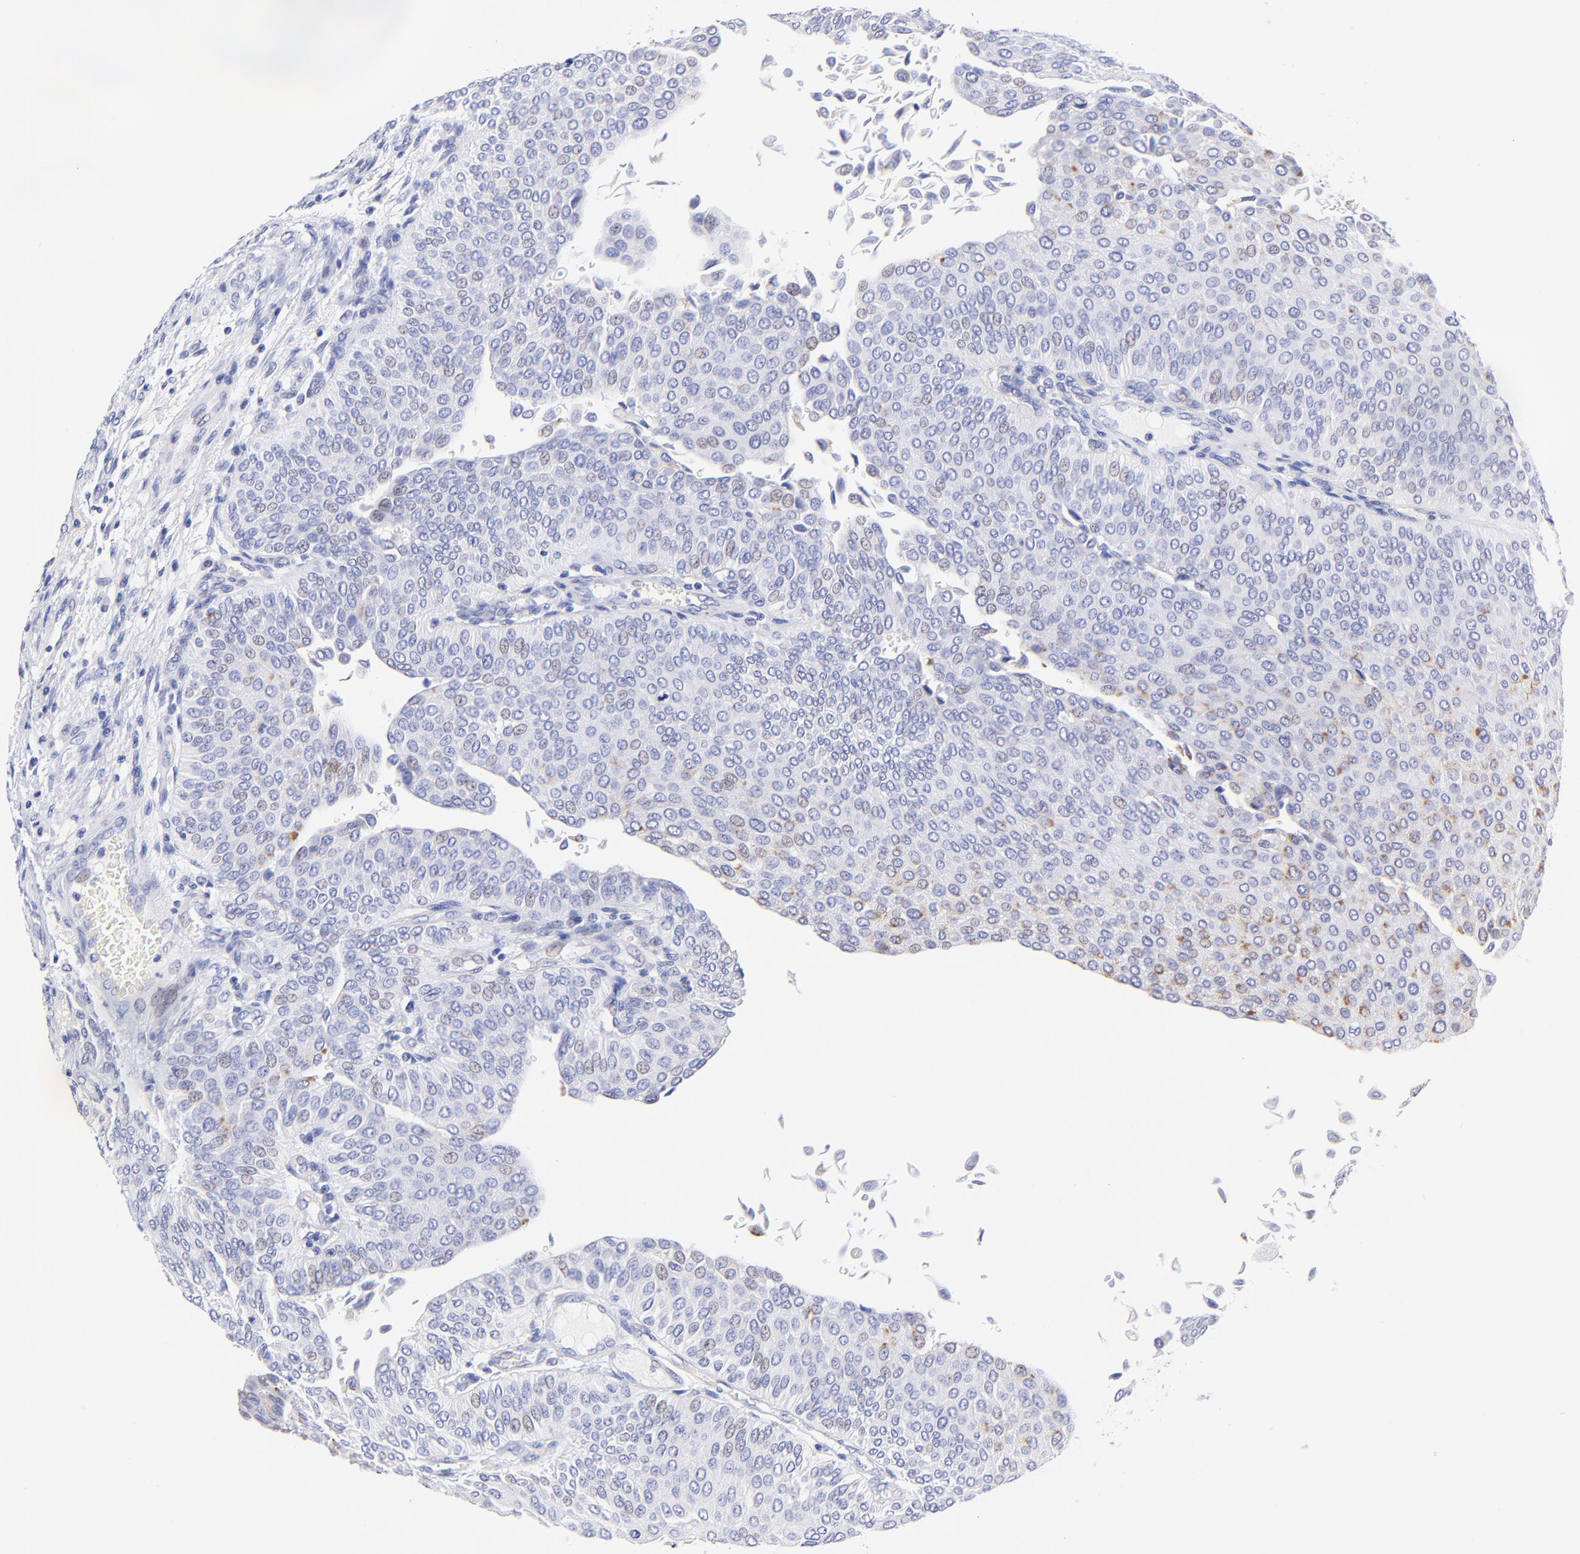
{"staining": {"intensity": "moderate", "quantity": "<25%", "location": "cytoplasmic/membranous"}, "tissue": "urothelial cancer", "cell_type": "Tumor cells", "image_type": "cancer", "snomed": [{"axis": "morphology", "description": "Urothelial carcinoma, Low grade"}, {"axis": "topography", "description": "Urinary bladder"}], "caption": "The immunohistochemical stain labels moderate cytoplasmic/membranous expression in tumor cells of urothelial cancer tissue.", "gene": "RAB3A", "patient": {"sex": "male", "age": 64}}